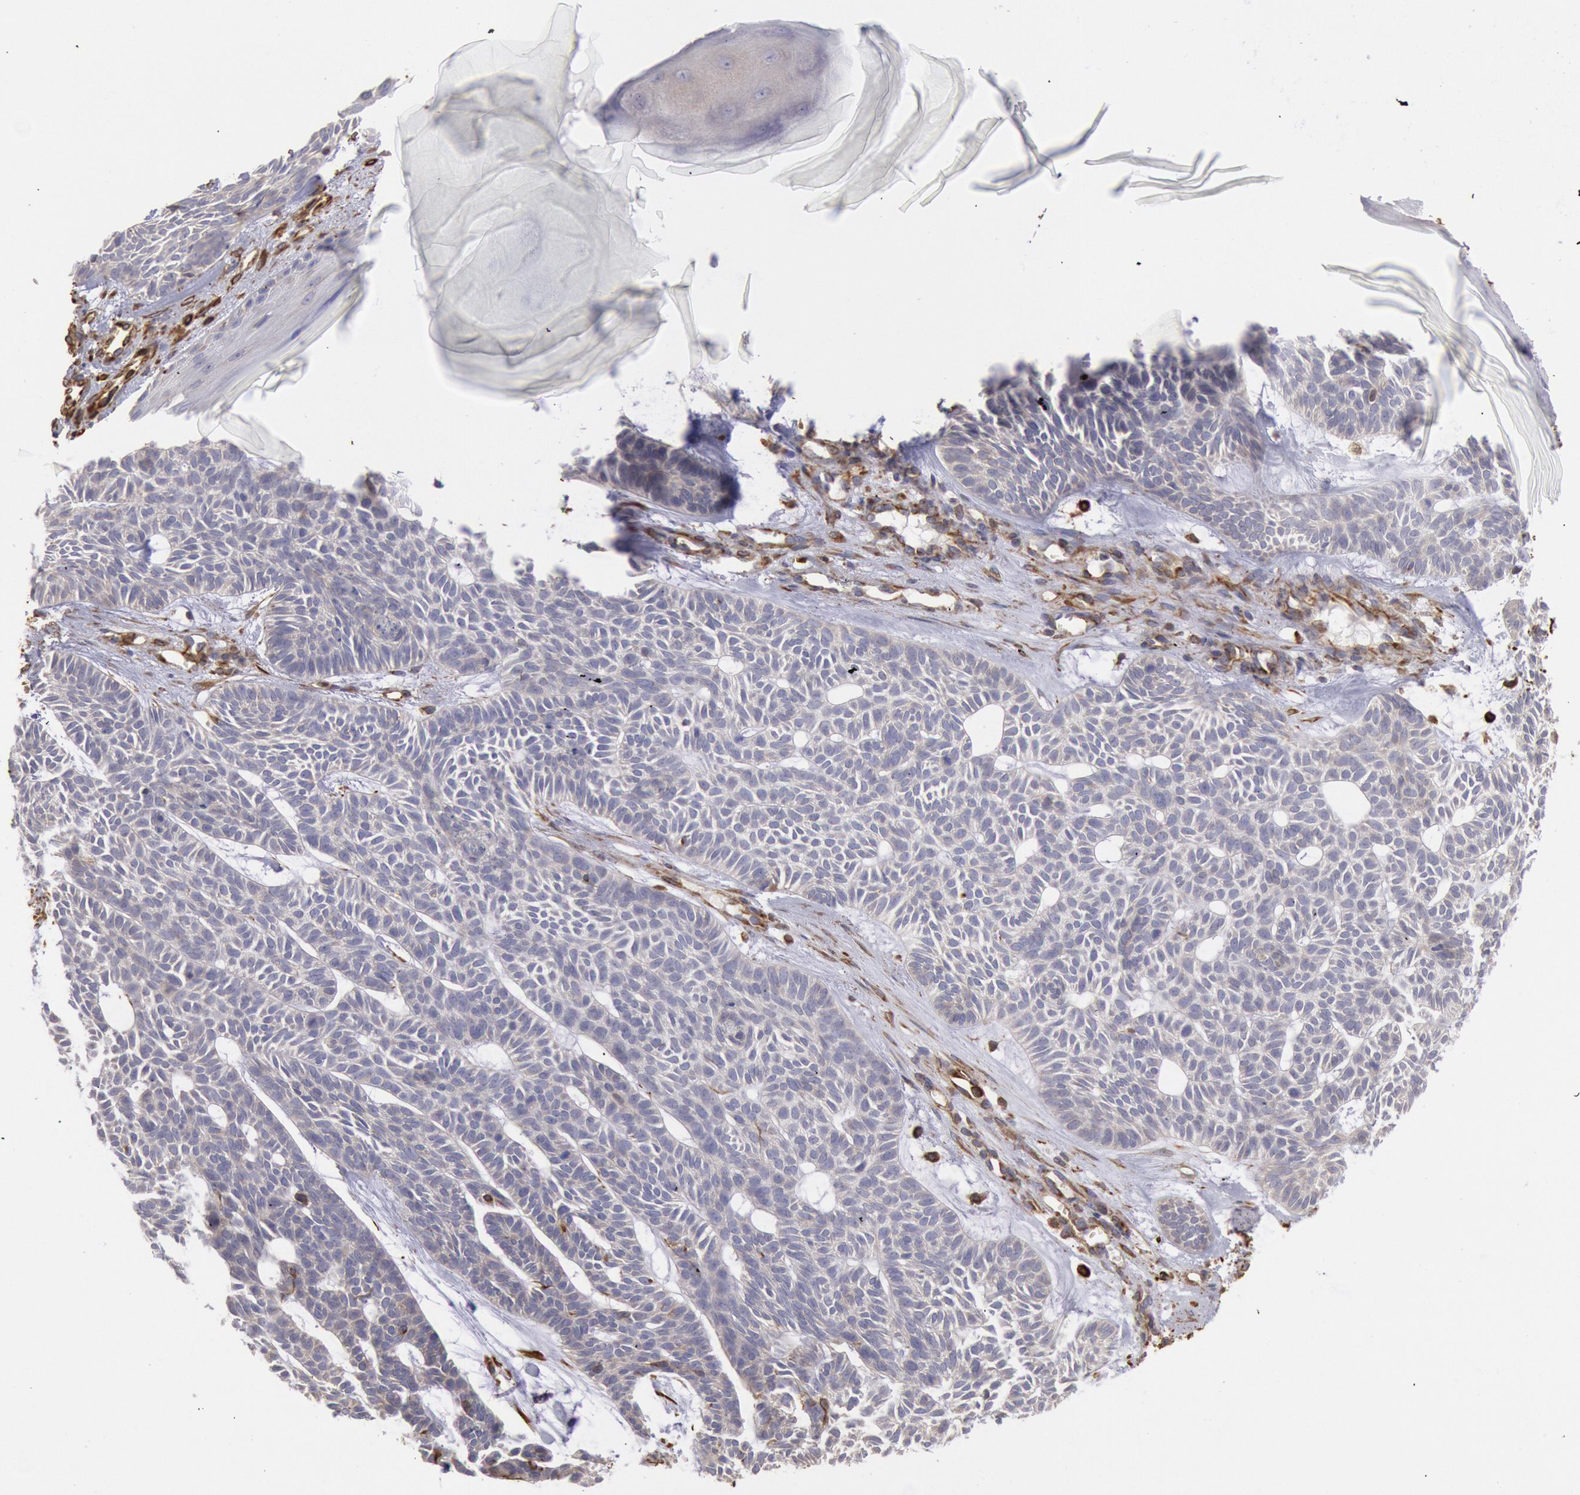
{"staining": {"intensity": "weak", "quantity": "<25%", "location": "cytoplasmic/membranous"}, "tissue": "skin cancer", "cell_type": "Tumor cells", "image_type": "cancer", "snomed": [{"axis": "morphology", "description": "Basal cell carcinoma"}, {"axis": "topography", "description": "Skin"}], "caption": "Immunohistochemistry (IHC) image of skin cancer stained for a protein (brown), which demonstrates no positivity in tumor cells.", "gene": "RNF139", "patient": {"sex": "male", "age": 75}}